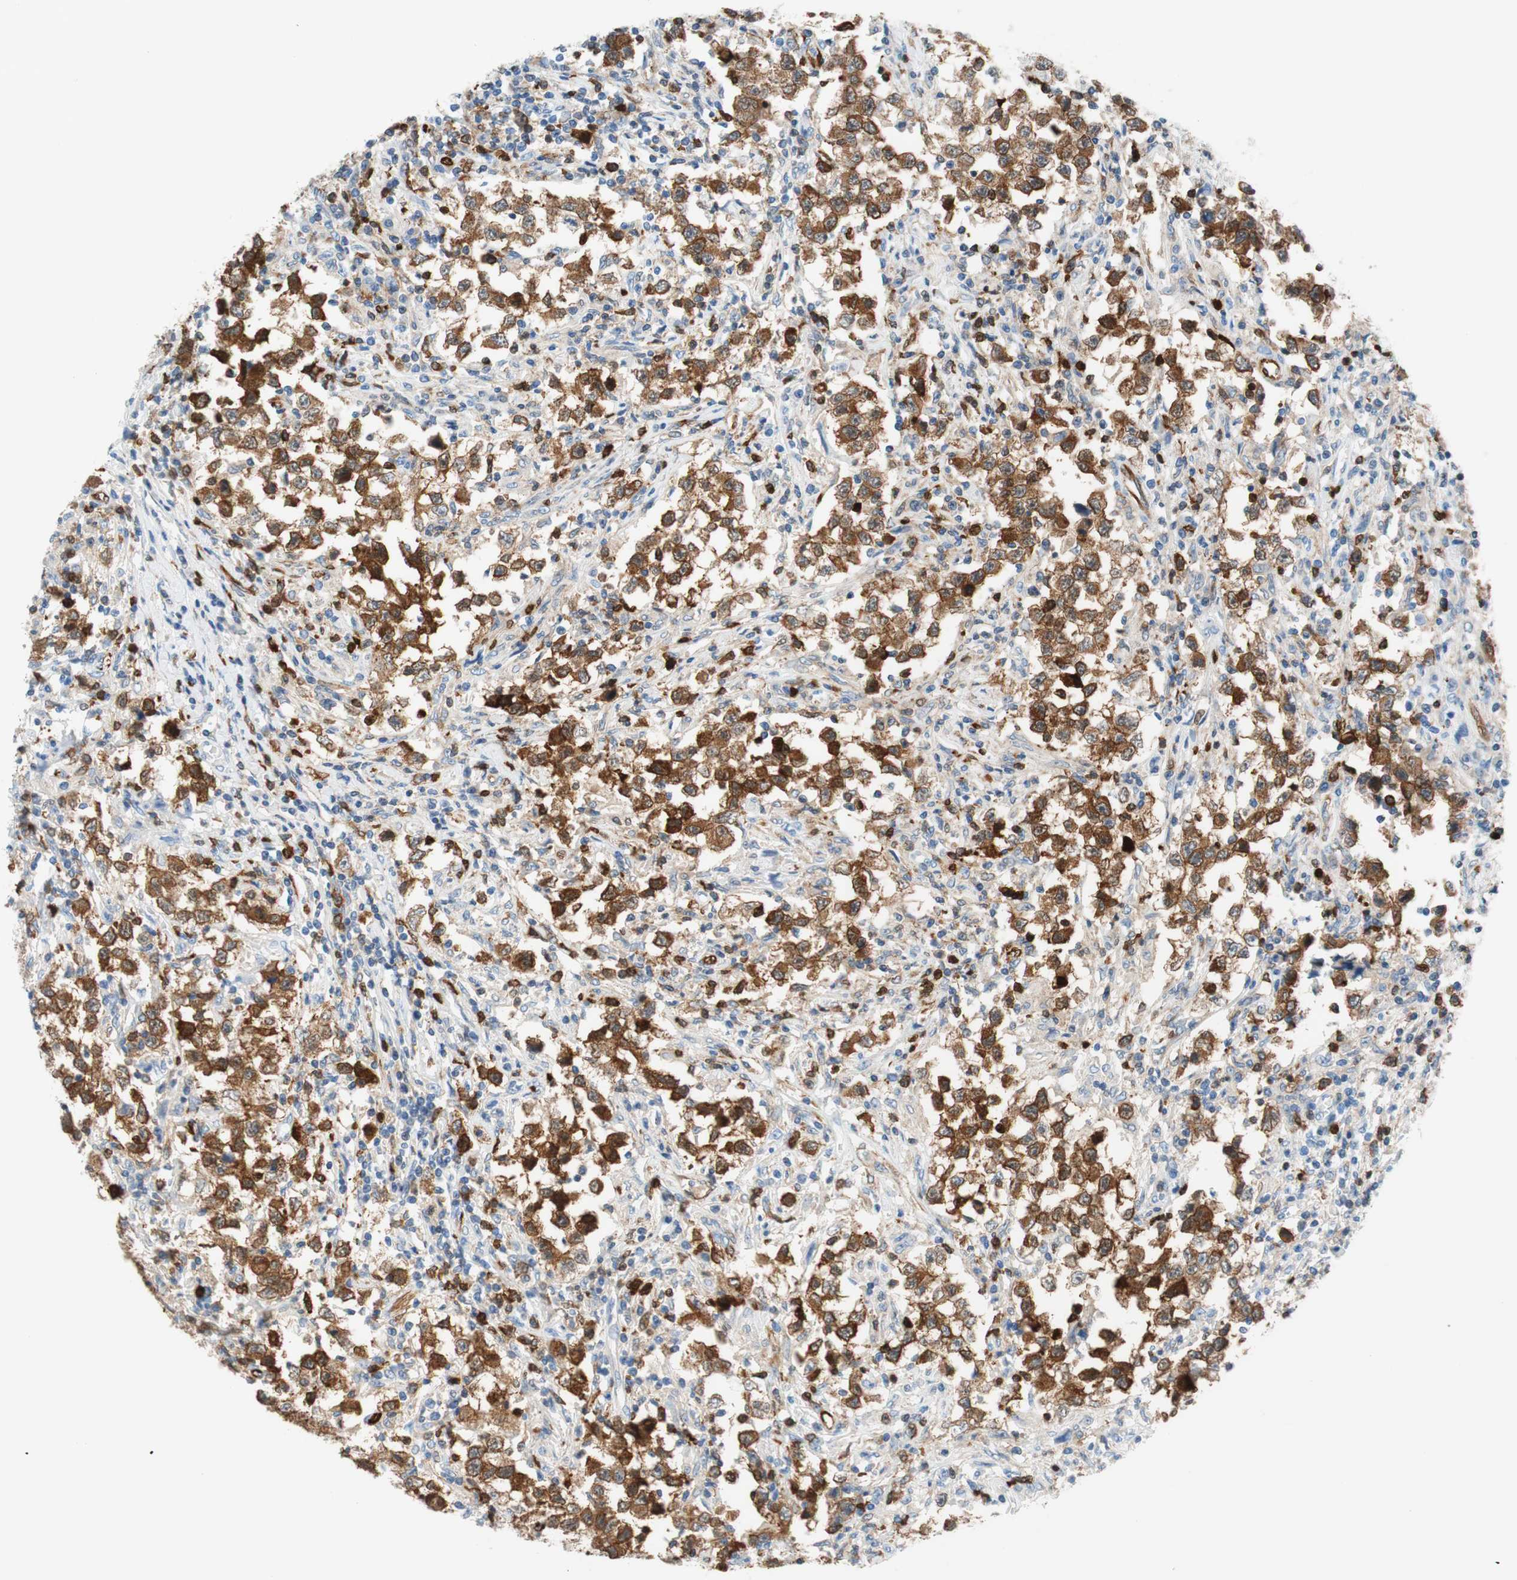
{"staining": {"intensity": "moderate", "quantity": "25%-75%", "location": "cytoplasmic/membranous"}, "tissue": "testis cancer", "cell_type": "Tumor cells", "image_type": "cancer", "snomed": [{"axis": "morphology", "description": "Carcinoma, Embryonal, NOS"}, {"axis": "topography", "description": "Testis"}], "caption": "This is a micrograph of immunohistochemistry staining of testis cancer, which shows moderate staining in the cytoplasmic/membranous of tumor cells.", "gene": "STMN1", "patient": {"sex": "male", "age": 21}}